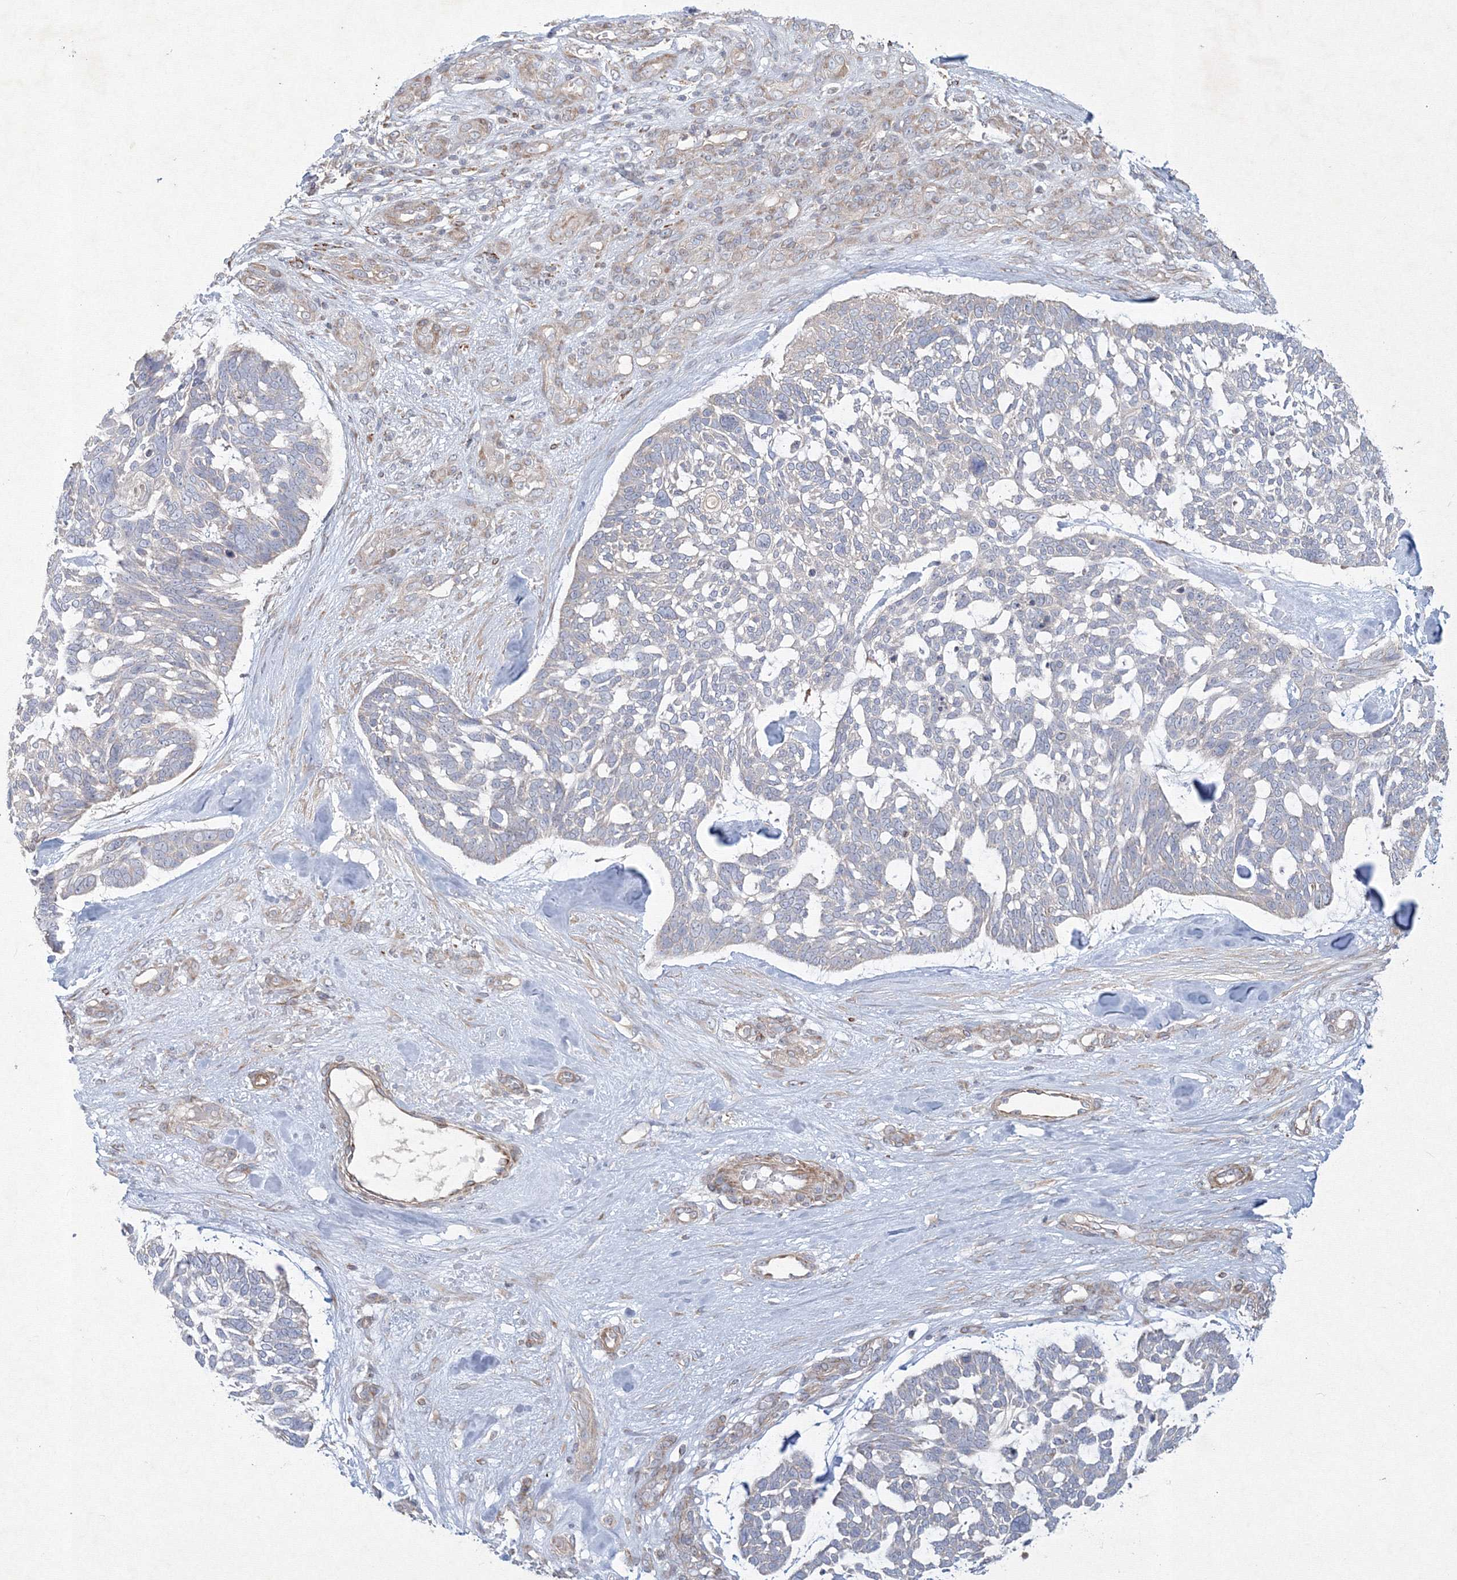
{"staining": {"intensity": "negative", "quantity": "none", "location": "none"}, "tissue": "skin cancer", "cell_type": "Tumor cells", "image_type": "cancer", "snomed": [{"axis": "morphology", "description": "Basal cell carcinoma"}, {"axis": "topography", "description": "Skin"}], "caption": "Immunohistochemical staining of human skin cancer exhibits no significant positivity in tumor cells.", "gene": "WDR49", "patient": {"sex": "male", "age": 88}}